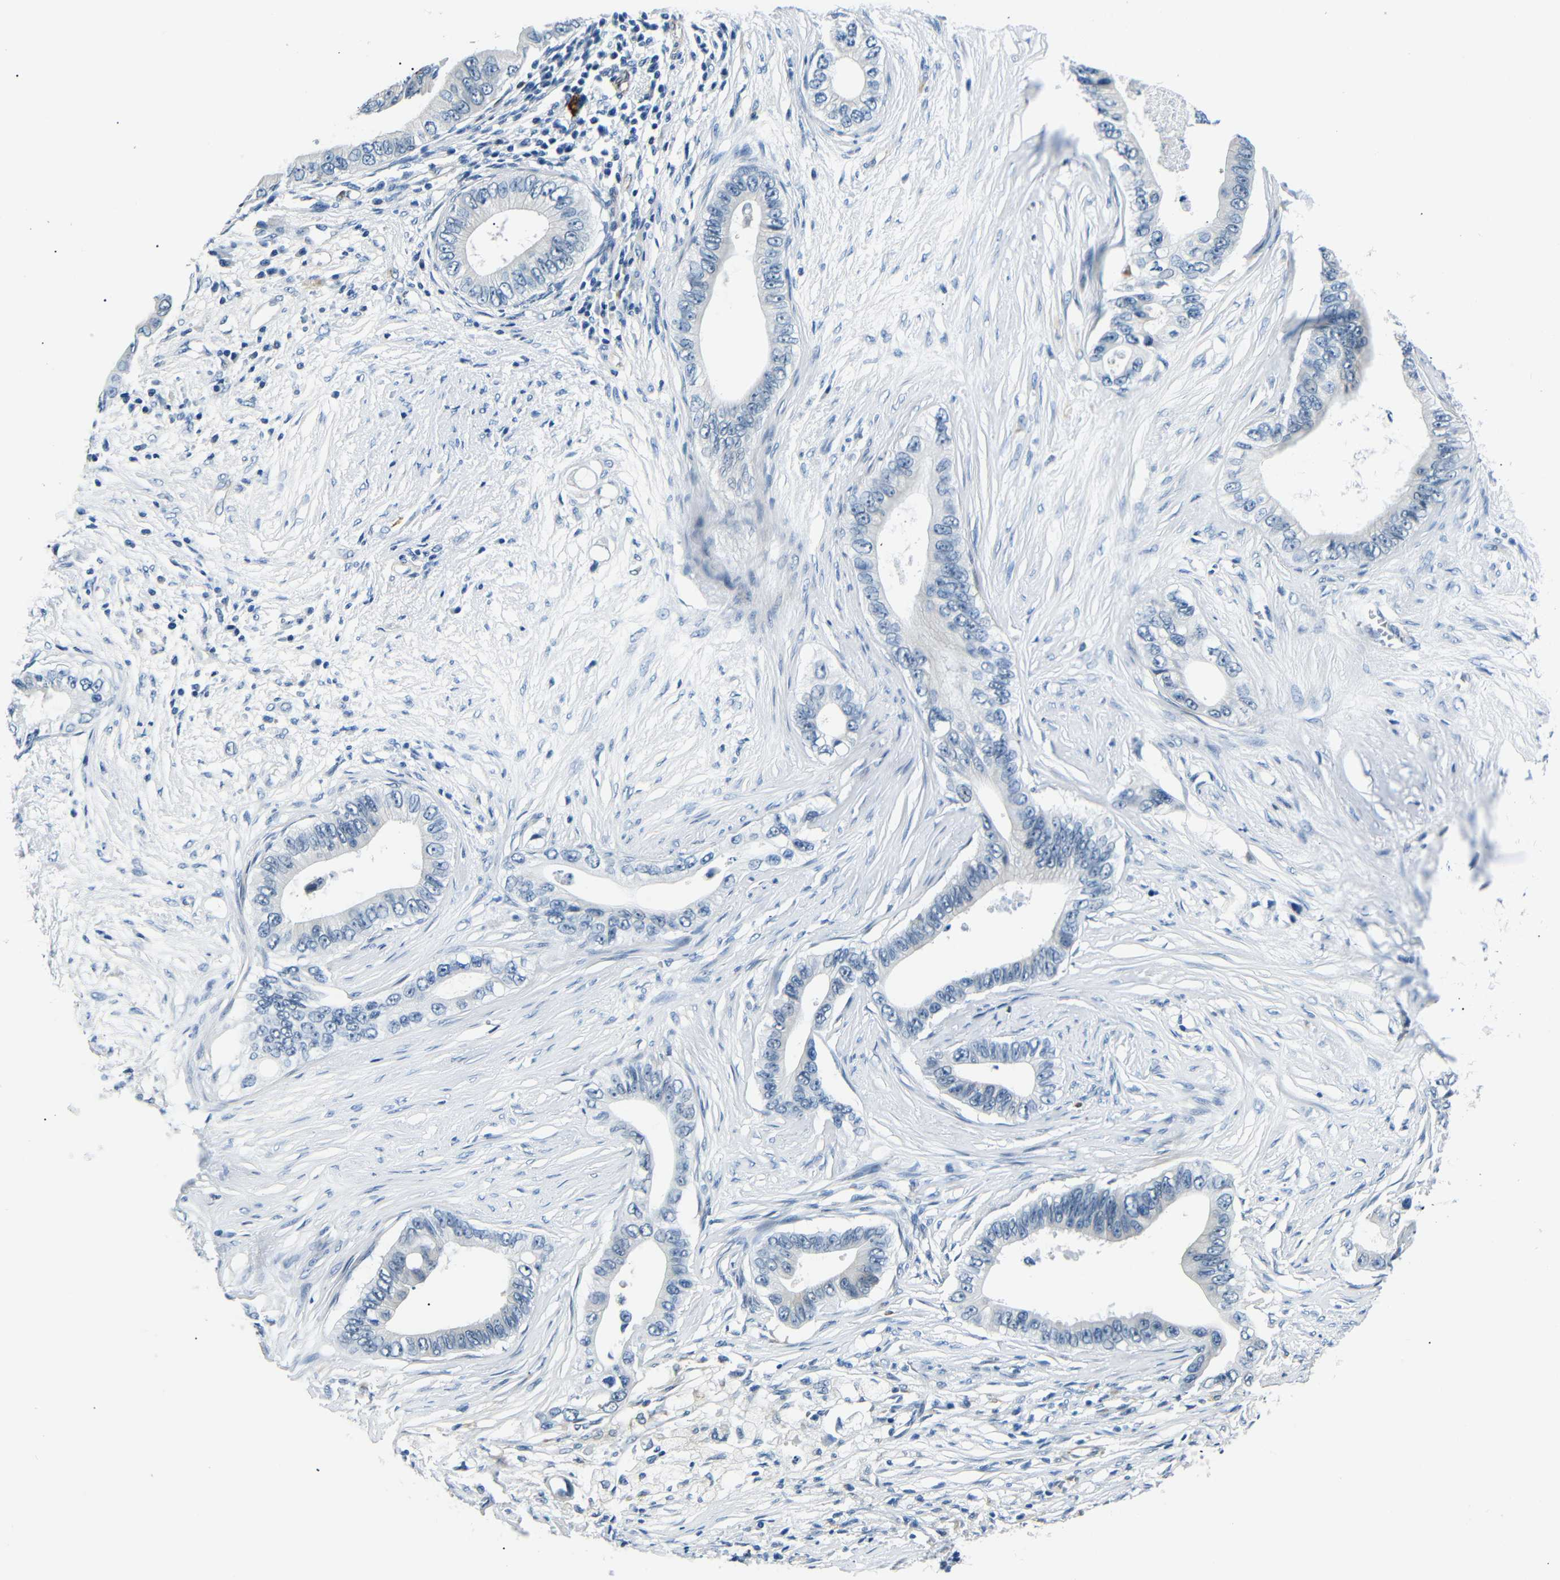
{"staining": {"intensity": "negative", "quantity": "none", "location": "none"}, "tissue": "pancreatic cancer", "cell_type": "Tumor cells", "image_type": "cancer", "snomed": [{"axis": "morphology", "description": "Adenocarcinoma, NOS"}, {"axis": "topography", "description": "Pancreas"}], "caption": "This is an IHC photomicrograph of pancreatic adenocarcinoma. There is no staining in tumor cells.", "gene": "TAFA1", "patient": {"sex": "male", "age": 77}}